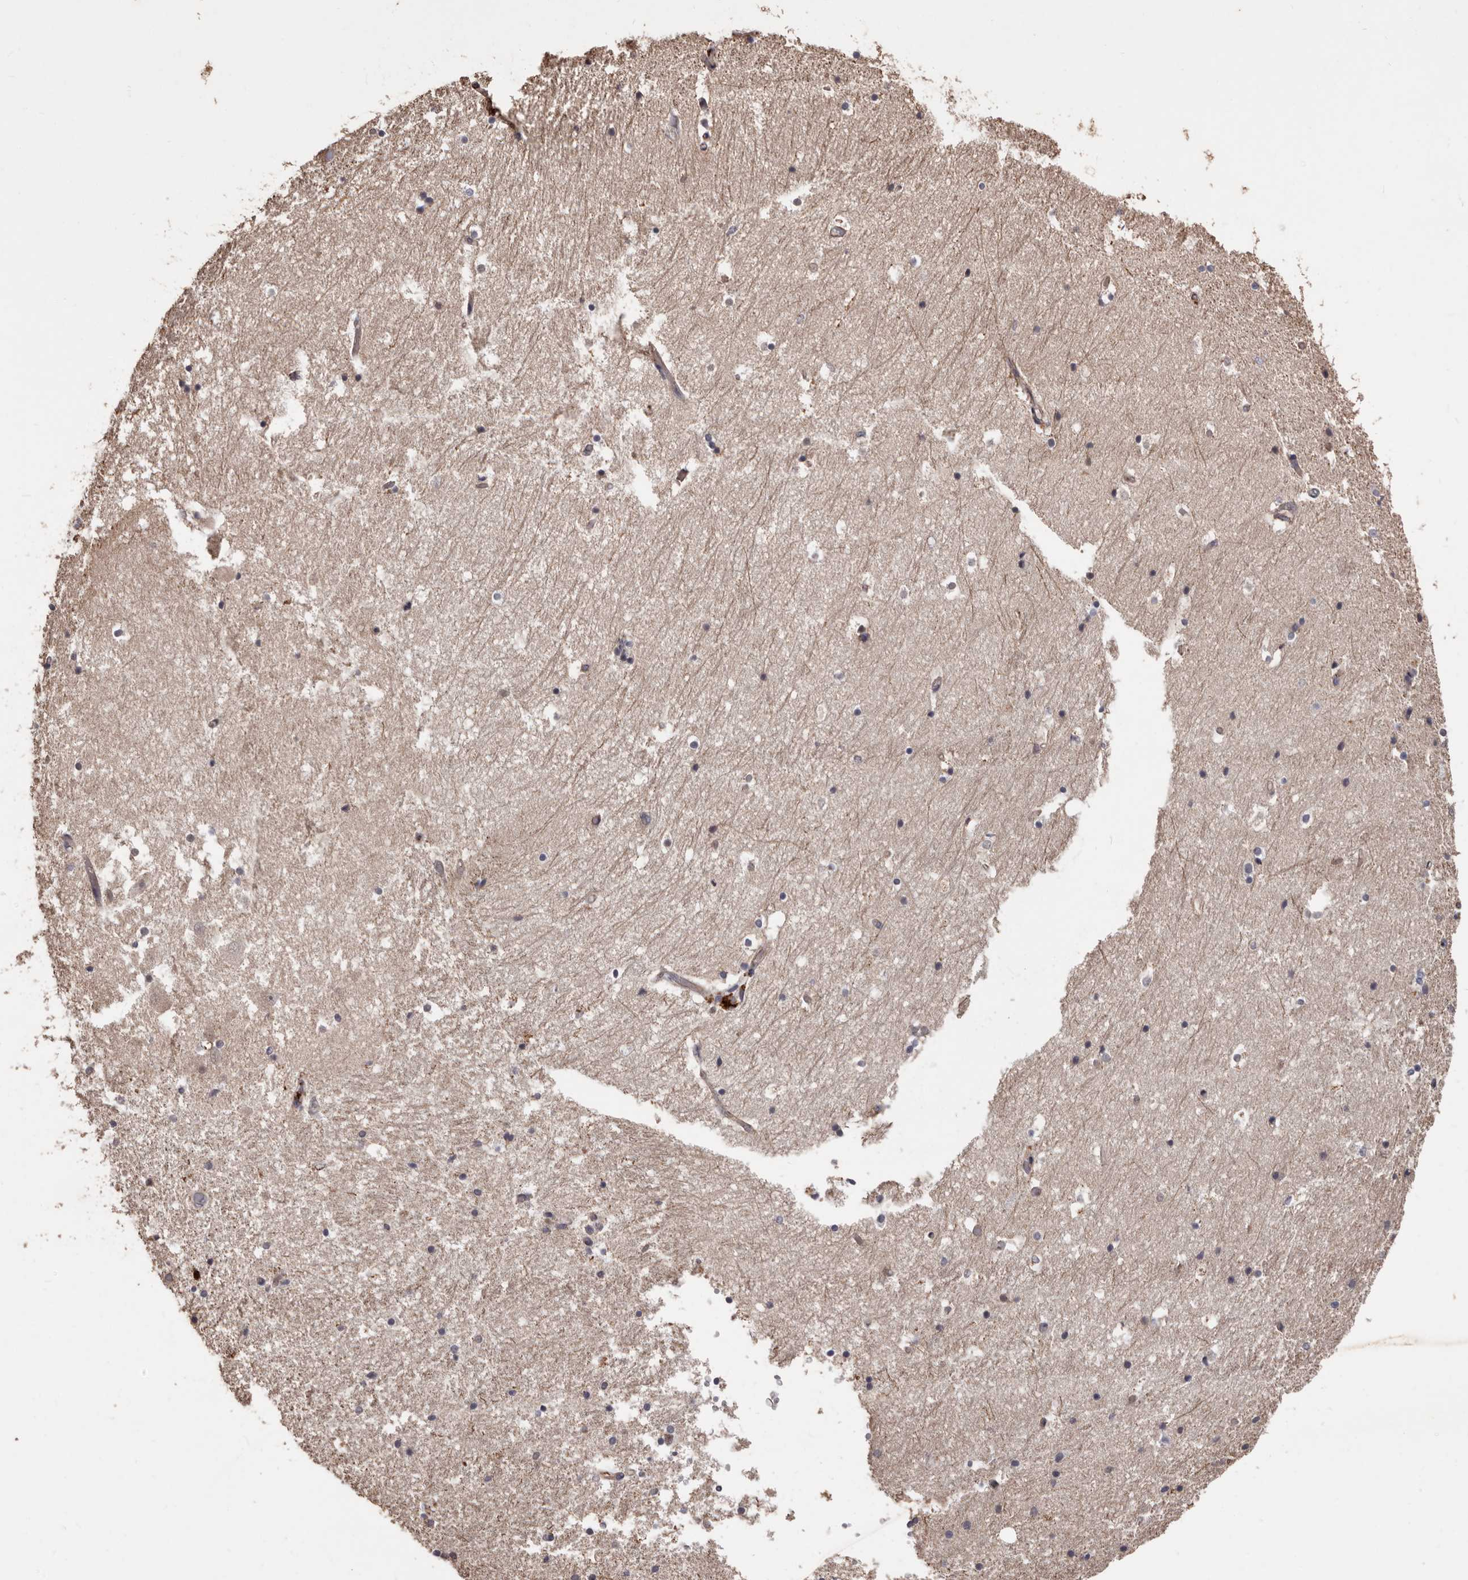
{"staining": {"intensity": "negative", "quantity": "none", "location": "none"}, "tissue": "hippocampus", "cell_type": "Glial cells", "image_type": "normal", "snomed": [{"axis": "morphology", "description": "Normal tissue, NOS"}, {"axis": "topography", "description": "Hippocampus"}], "caption": "The histopathology image shows no staining of glial cells in unremarkable hippocampus. (DAB immunohistochemistry with hematoxylin counter stain).", "gene": "BRAT1", "patient": {"sex": "female", "age": 52}}